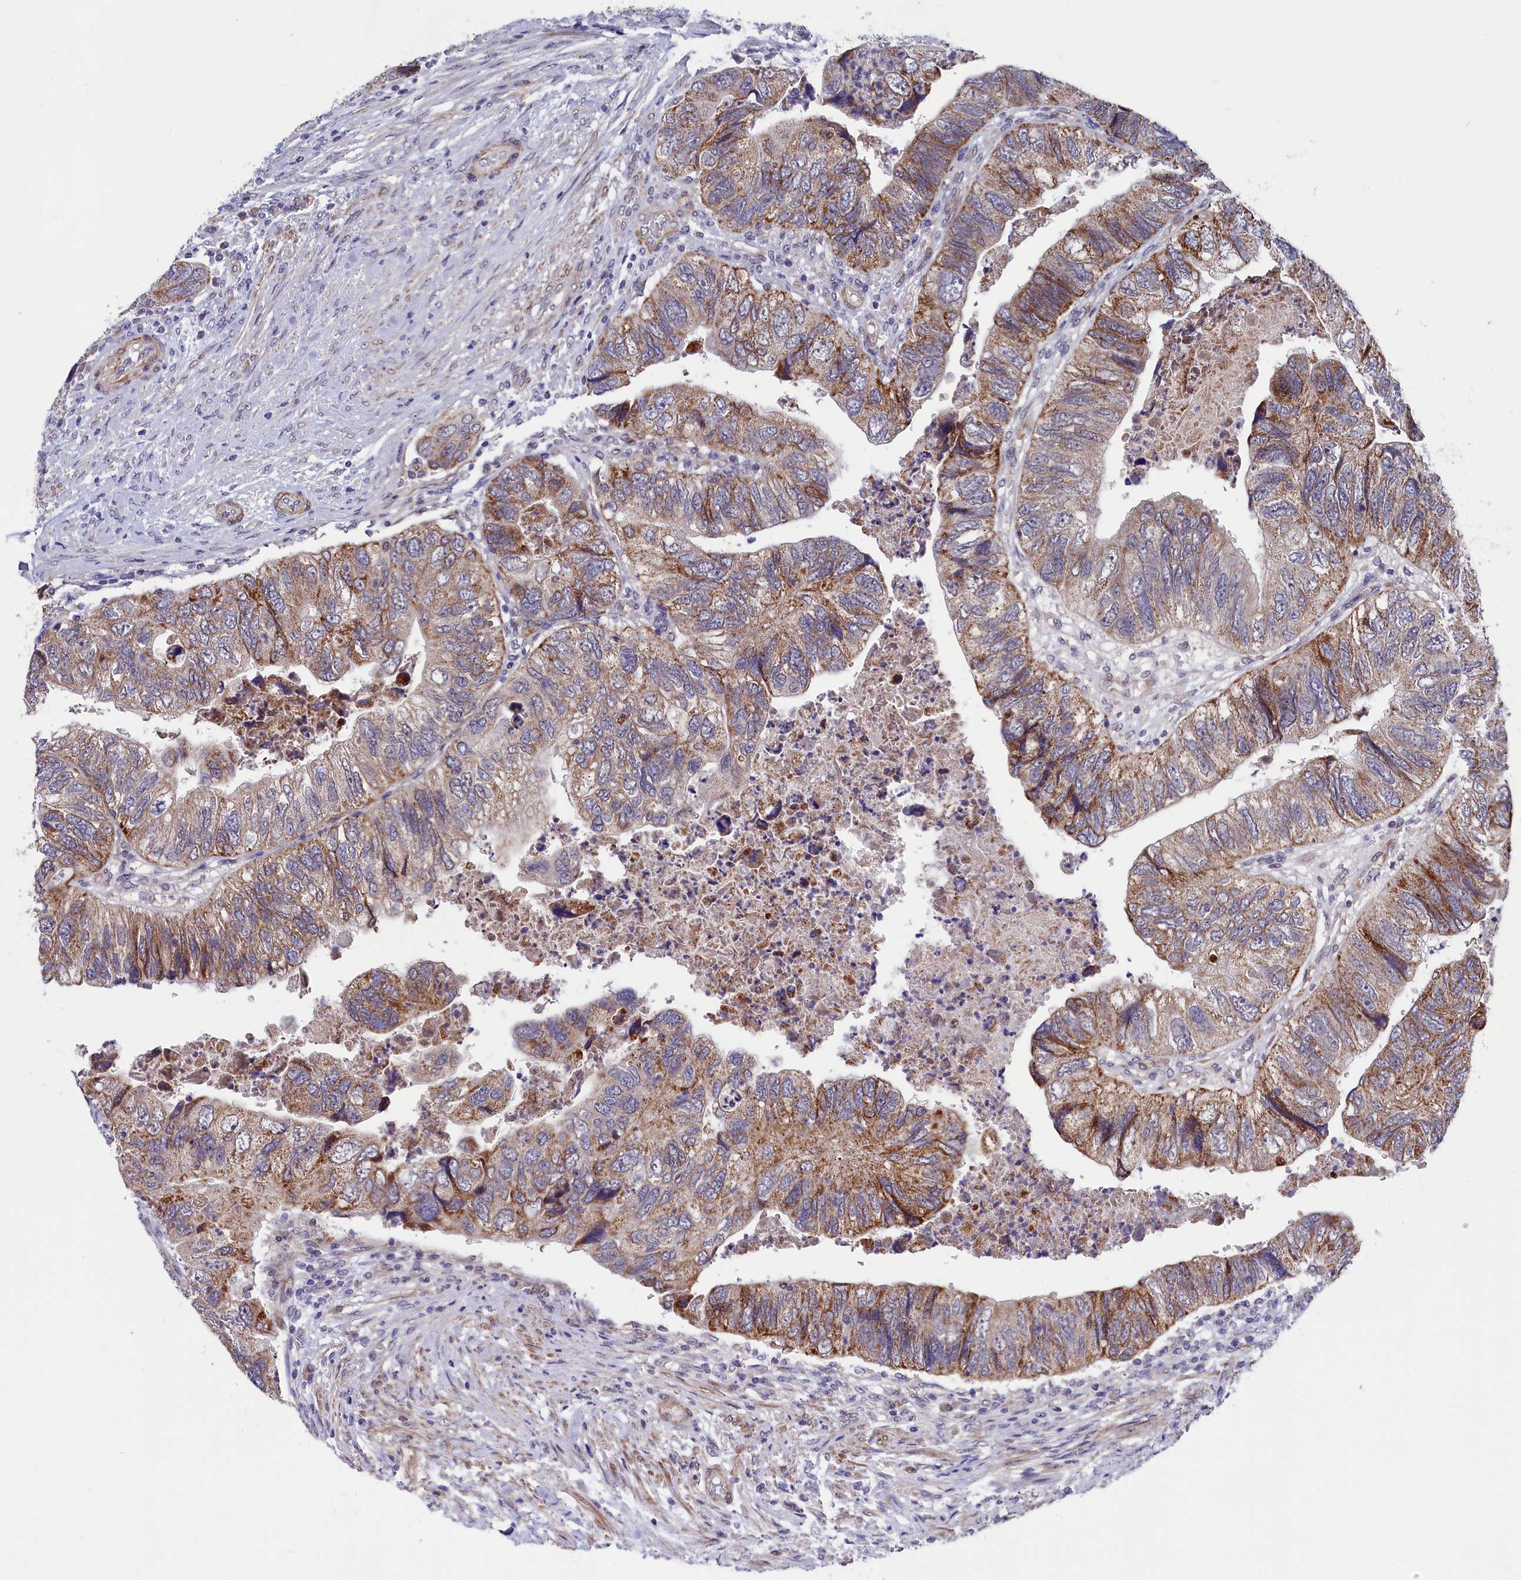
{"staining": {"intensity": "moderate", "quantity": ">75%", "location": "cytoplasmic/membranous"}, "tissue": "colorectal cancer", "cell_type": "Tumor cells", "image_type": "cancer", "snomed": [{"axis": "morphology", "description": "Adenocarcinoma, NOS"}, {"axis": "topography", "description": "Rectum"}], "caption": "A high-resolution histopathology image shows IHC staining of adenocarcinoma (colorectal), which displays moderate cytoplasmic/membranous expression in approximately >75% of tumor cells.", "gene": "SLC39A6", "patient": {"sex": "male", "age": 63}}